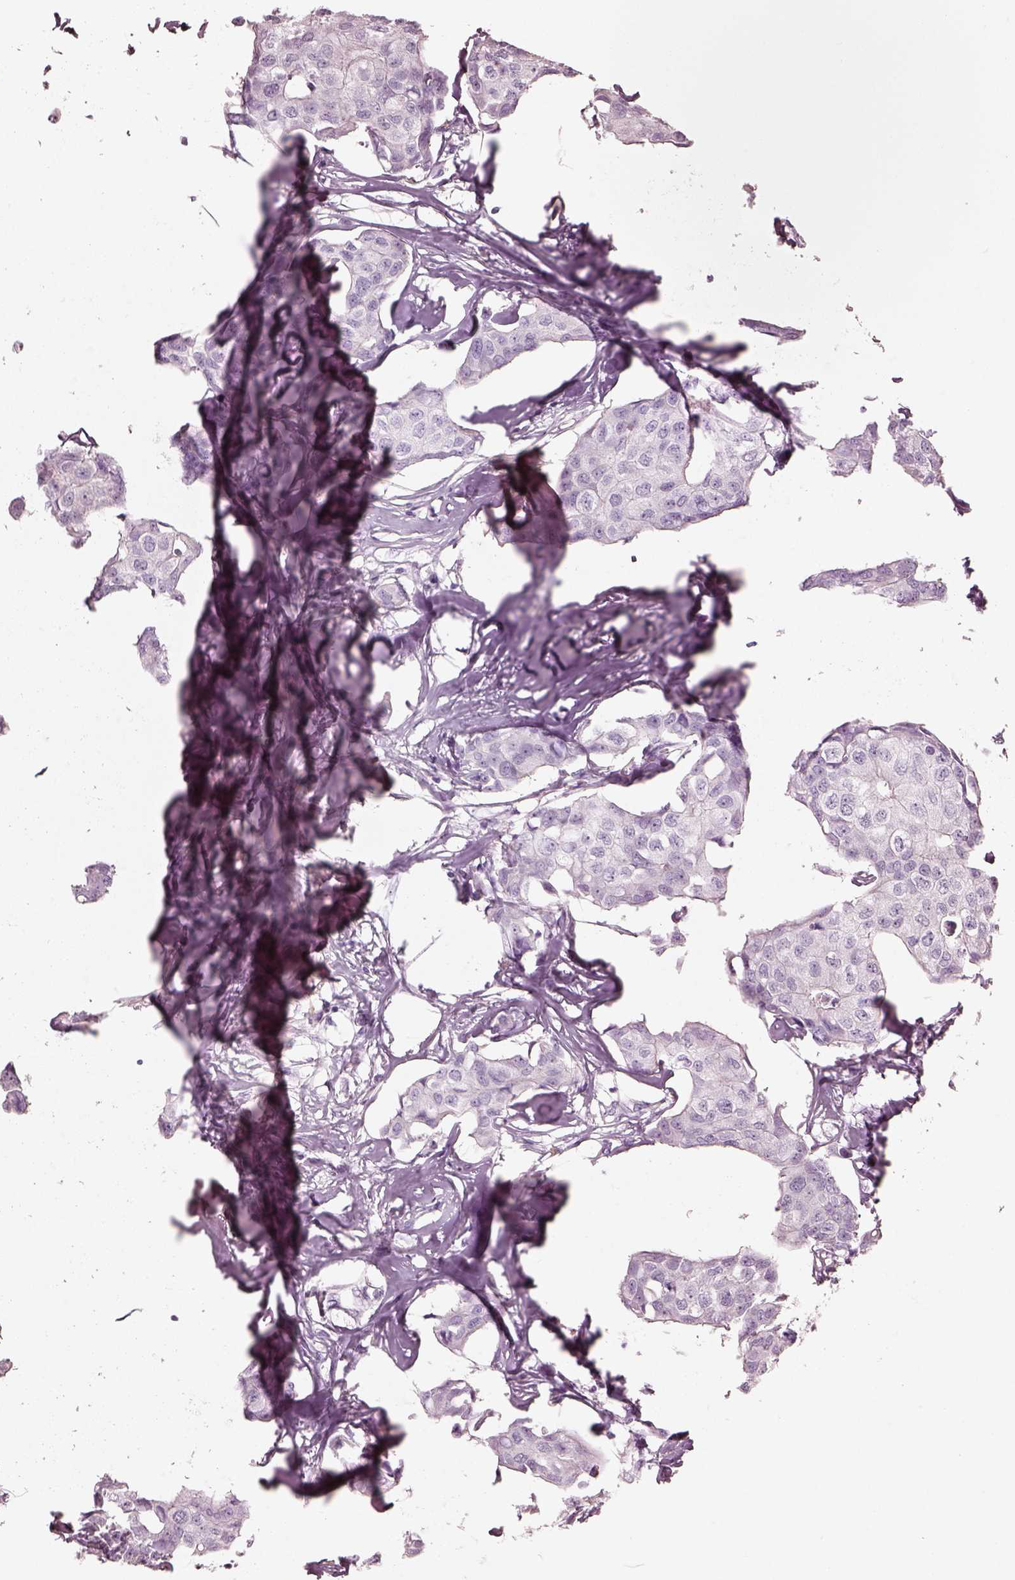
{"staining": {"intensity": "negative", "quantity": "none", "location": "none"}, "tissue": "breast cancer", "cell_type": "Tumor cells", "image_type": "cancer", "snomed": [{"axis": "morphology", "description": "Duct carcinoma"}, {"axis": "topography", "description": "Breast"}], "caption": "This is an immunohistochemistry (IHC) micrograph of breast invasive ductal carcinoma. There is no positivity in tumor cells.", "gene": "RSPH9", "patient": {"sex": "female", "age": 80}}